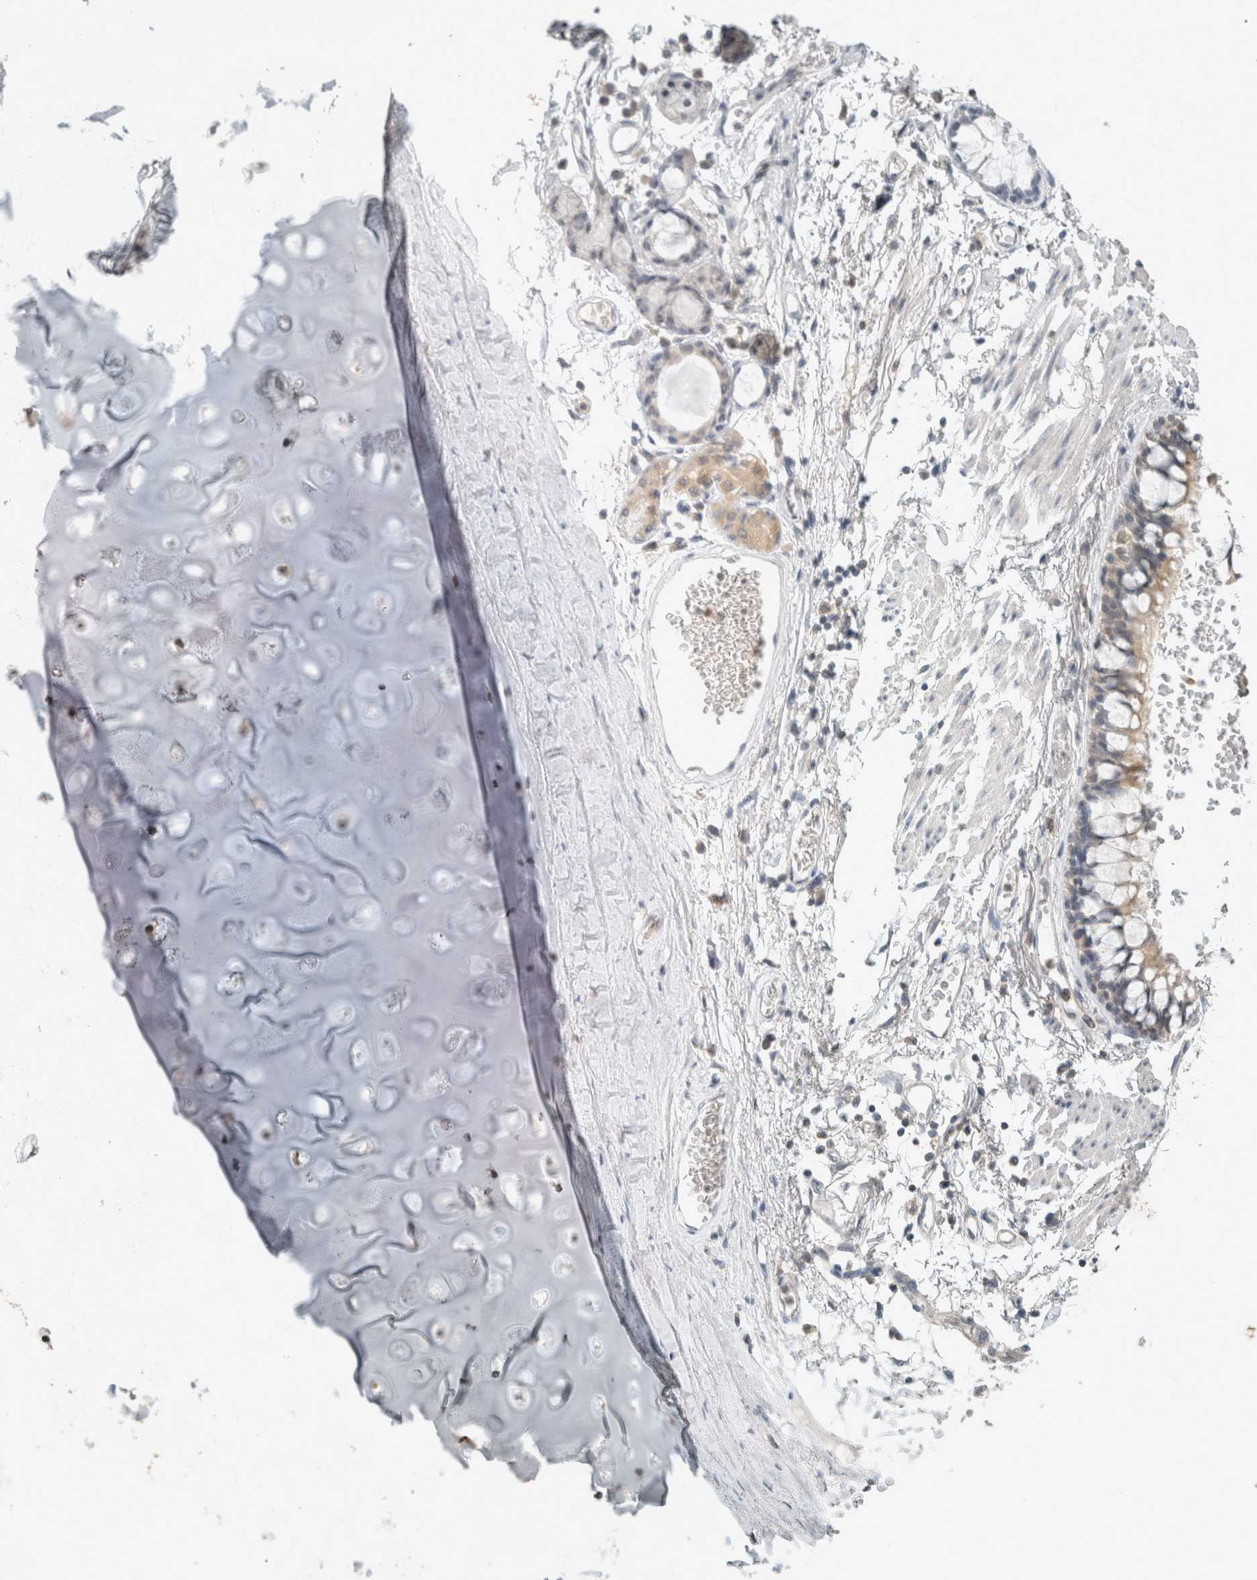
{"staining": {"intensity": "negative", "quantity": "none", "location": "none"}, "tissue": "adipose tissue", "cell_type": "Adipocytes", "image_type": "normal", "snomed": [{"axis": "morphology", "description": "Normal tissue, NOS"}, {"axis": "topography", "description": "Cartilage tissue"}, {"axis": "topography", "description": "Bronchus"}], "caption": "DAB (3,3'-diaminobenzidine) immunohistochemical staining of unremarkable human adipose tissue demonstrates no significant expression in adipocytes. The staining is performed using DAB brown chromogen with nuclei counter-stained in using hematoxylin.", "gene": "TRIT1", "patient": {"sex": "female", "age": 73}}